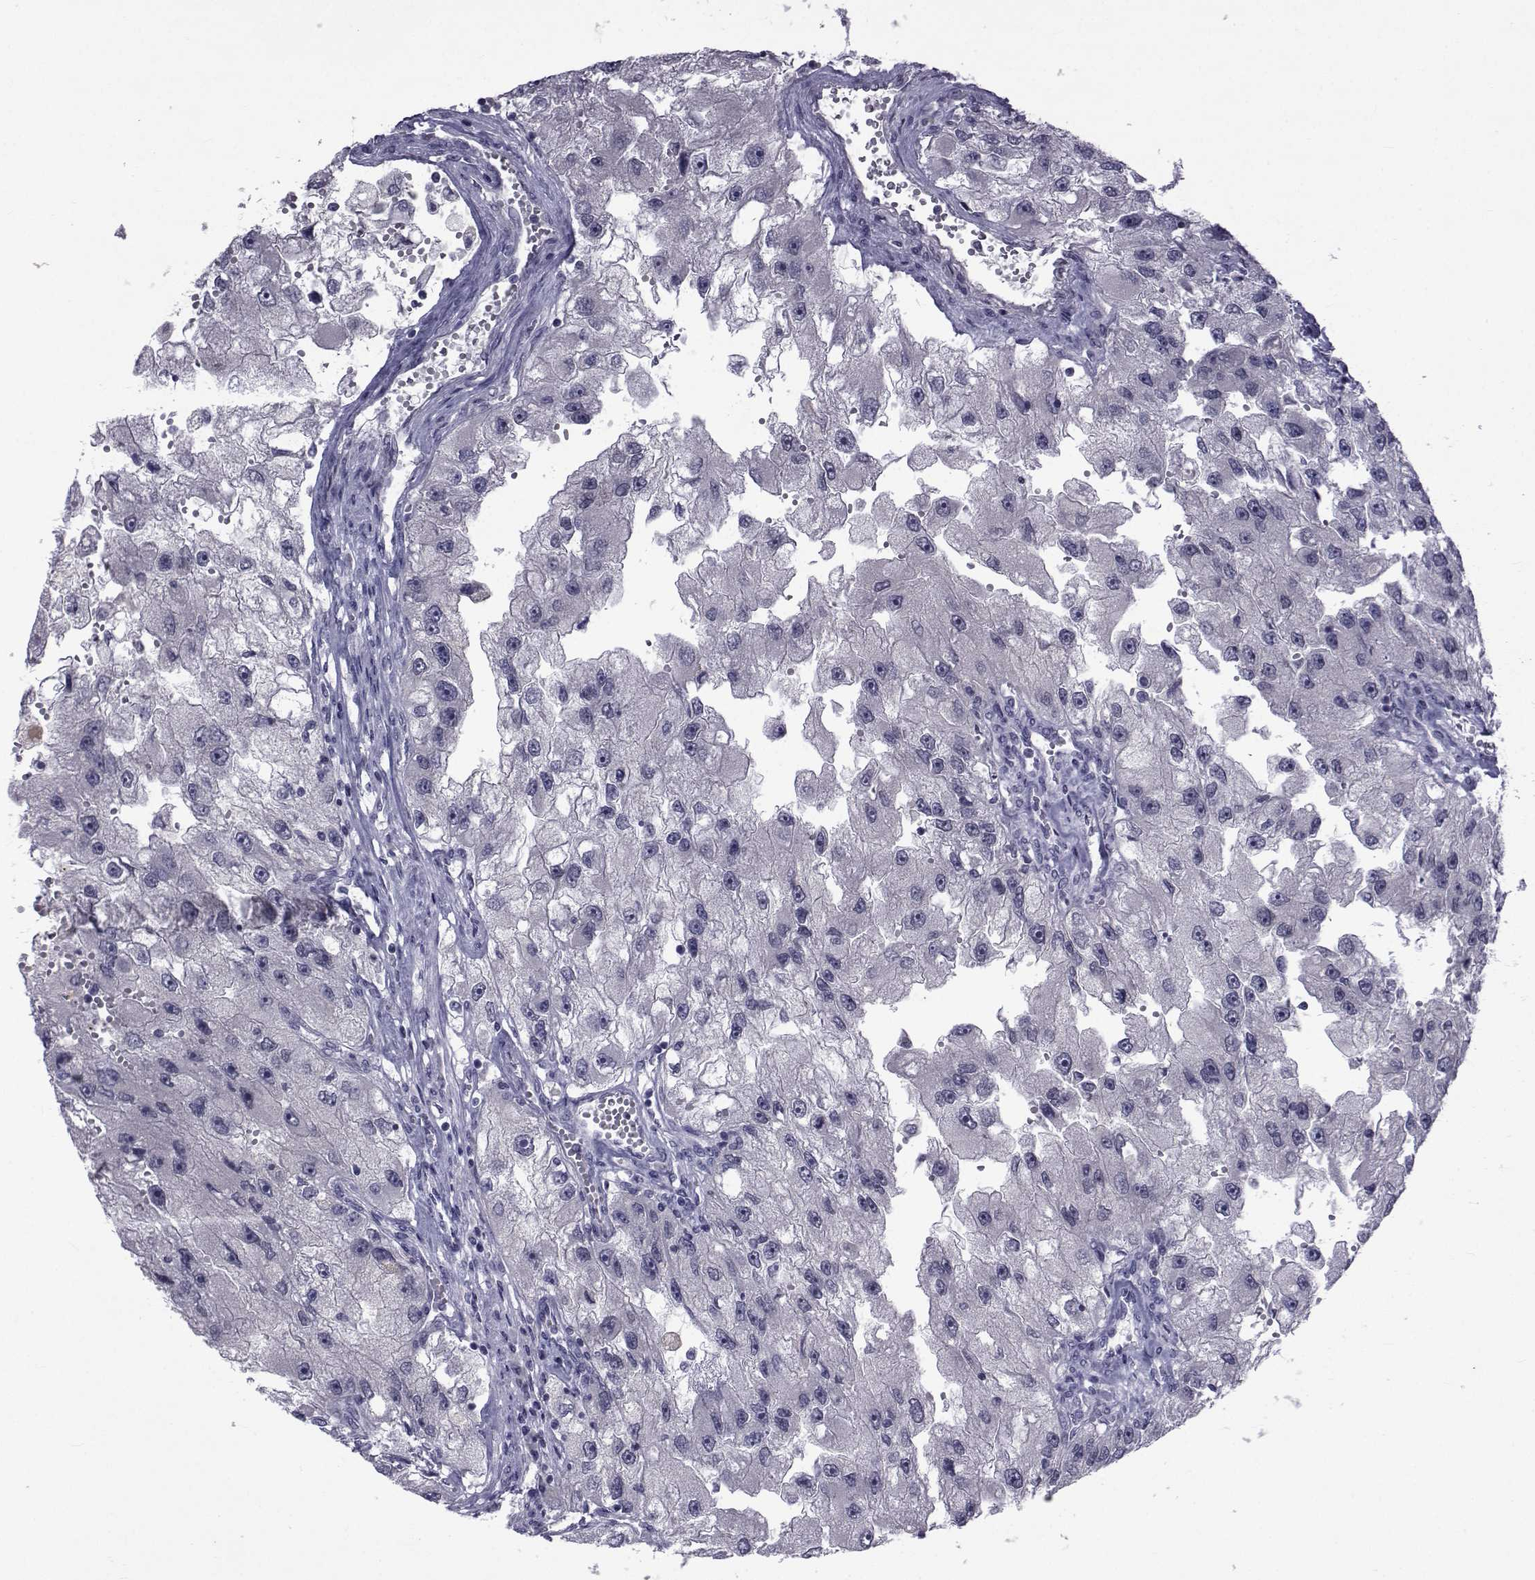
{"staining": {"intensity": "negative", "quantity": "none", "location": "none"}, "tissue": "renal cancer", "cell_type": "Tumor cells", "image_type": "cancer", "snomed": [{"axis": "morphology", "description": "Adenocarcinoma, NOS"}, {"axis": "topography", "description": "Kidney"}], "caption": "High magnification brightfield microscopy of renal cancer stained with DAB (3,3'-diaminobenzidine) (brown) and counterstained with hematoxylin (blue): tumor cells show no significant staining.", "gene": "PAX2", "patient": {"sex": "male", "age": 63}}